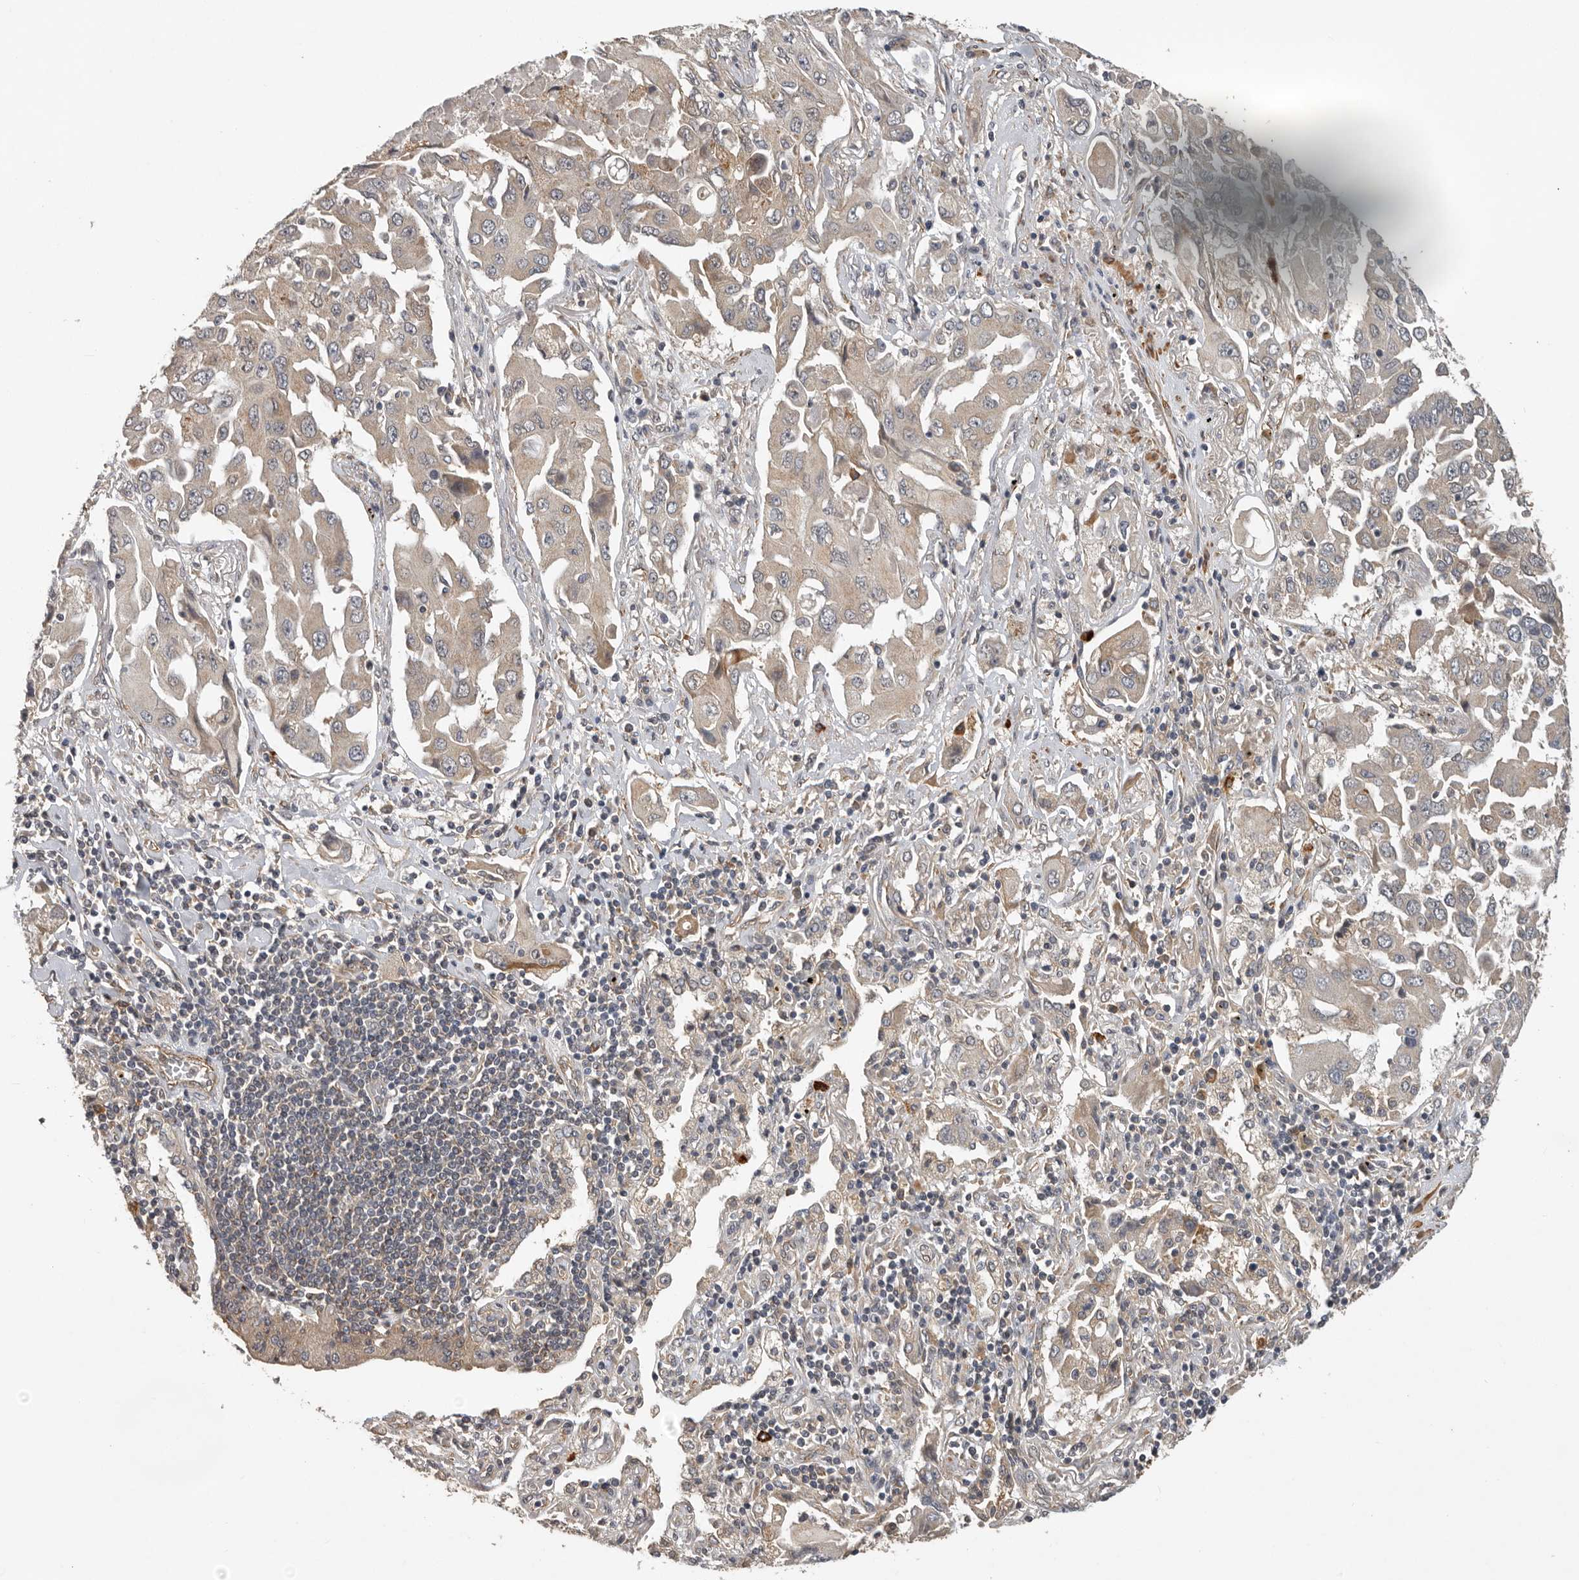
{"staining": {"intensity": "weak", "quantity": "25%-75%", "location": "cytoplasmic/membranous"}, "tissue": "lung cancer", "cell_type": "Tumor cells", "image_type": "cancer", "snomed": [{"axis": "morphology", "description": "Adenocarcinoma, NOS"}, {"axis": "topography", "description": "Lung"}], "caption": "IHC photomicrograph of human adenocarcinoma (lung) stained for a protein (brown), which exhibits low levels of weak cytoplasmic/membranous positivity in about 25%-75% of tumor cells.", "gene": "RNF157", "patient": {"sex": "female", "age": 65}}